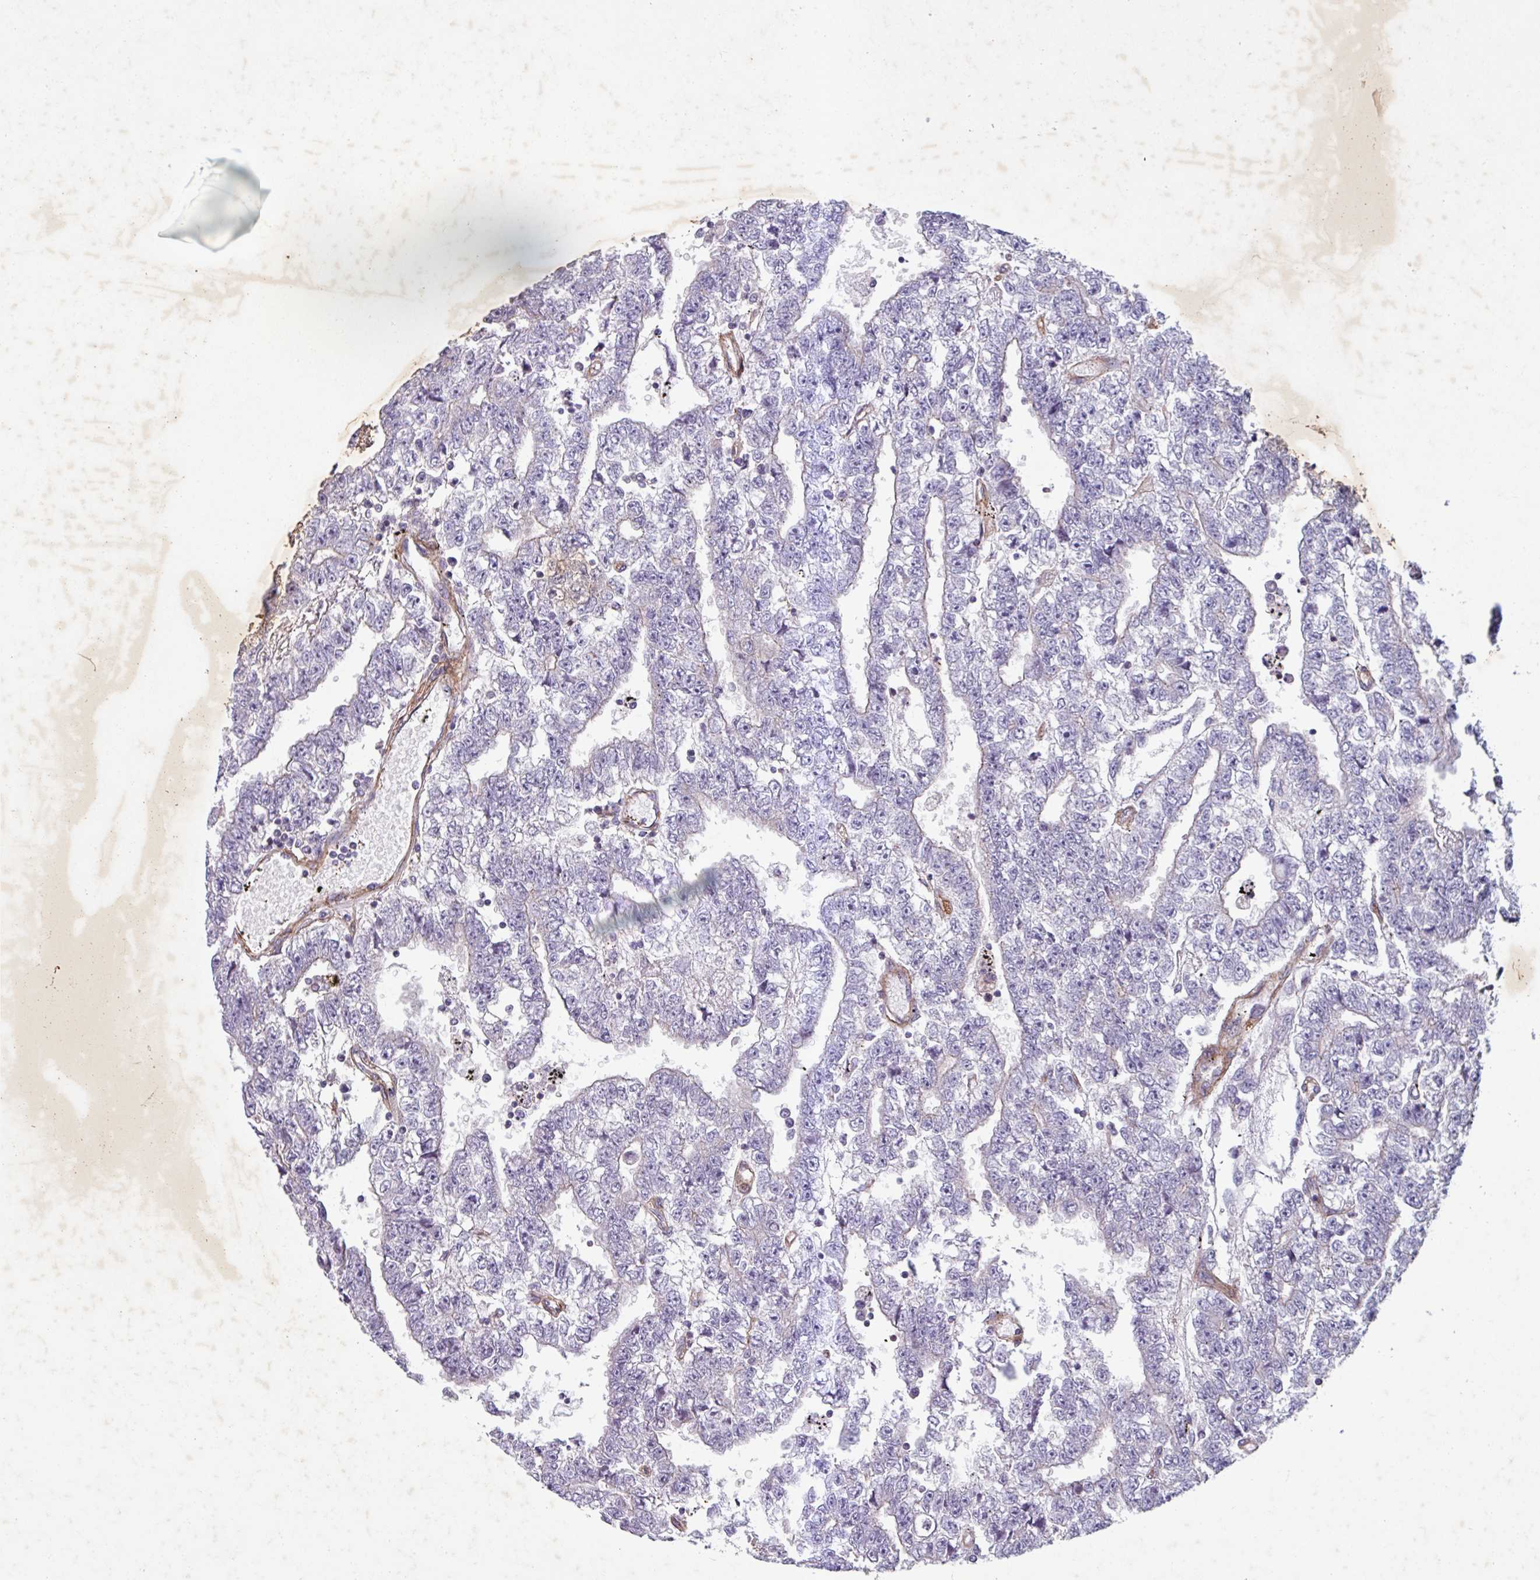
{"staining": {"intensity": "negative", "quantity": "none", "location": "none"}, "tissue": "testis cancer", "cell_type": "Tumor cells", "image_type": "cancer", "snomed": [{"axis": "morphology", "description": "Carcinoma, Embryonal, NOS"}, {"axis": "topography", "description": "Testis"}], "caption": "DAB immunohistochemical staining of testis cancer (embryonal carcinoma) reveals no significant expression in tumor cells.", "gene": "ATP2C2", "patient": {"sex": "male", "age": 25}}